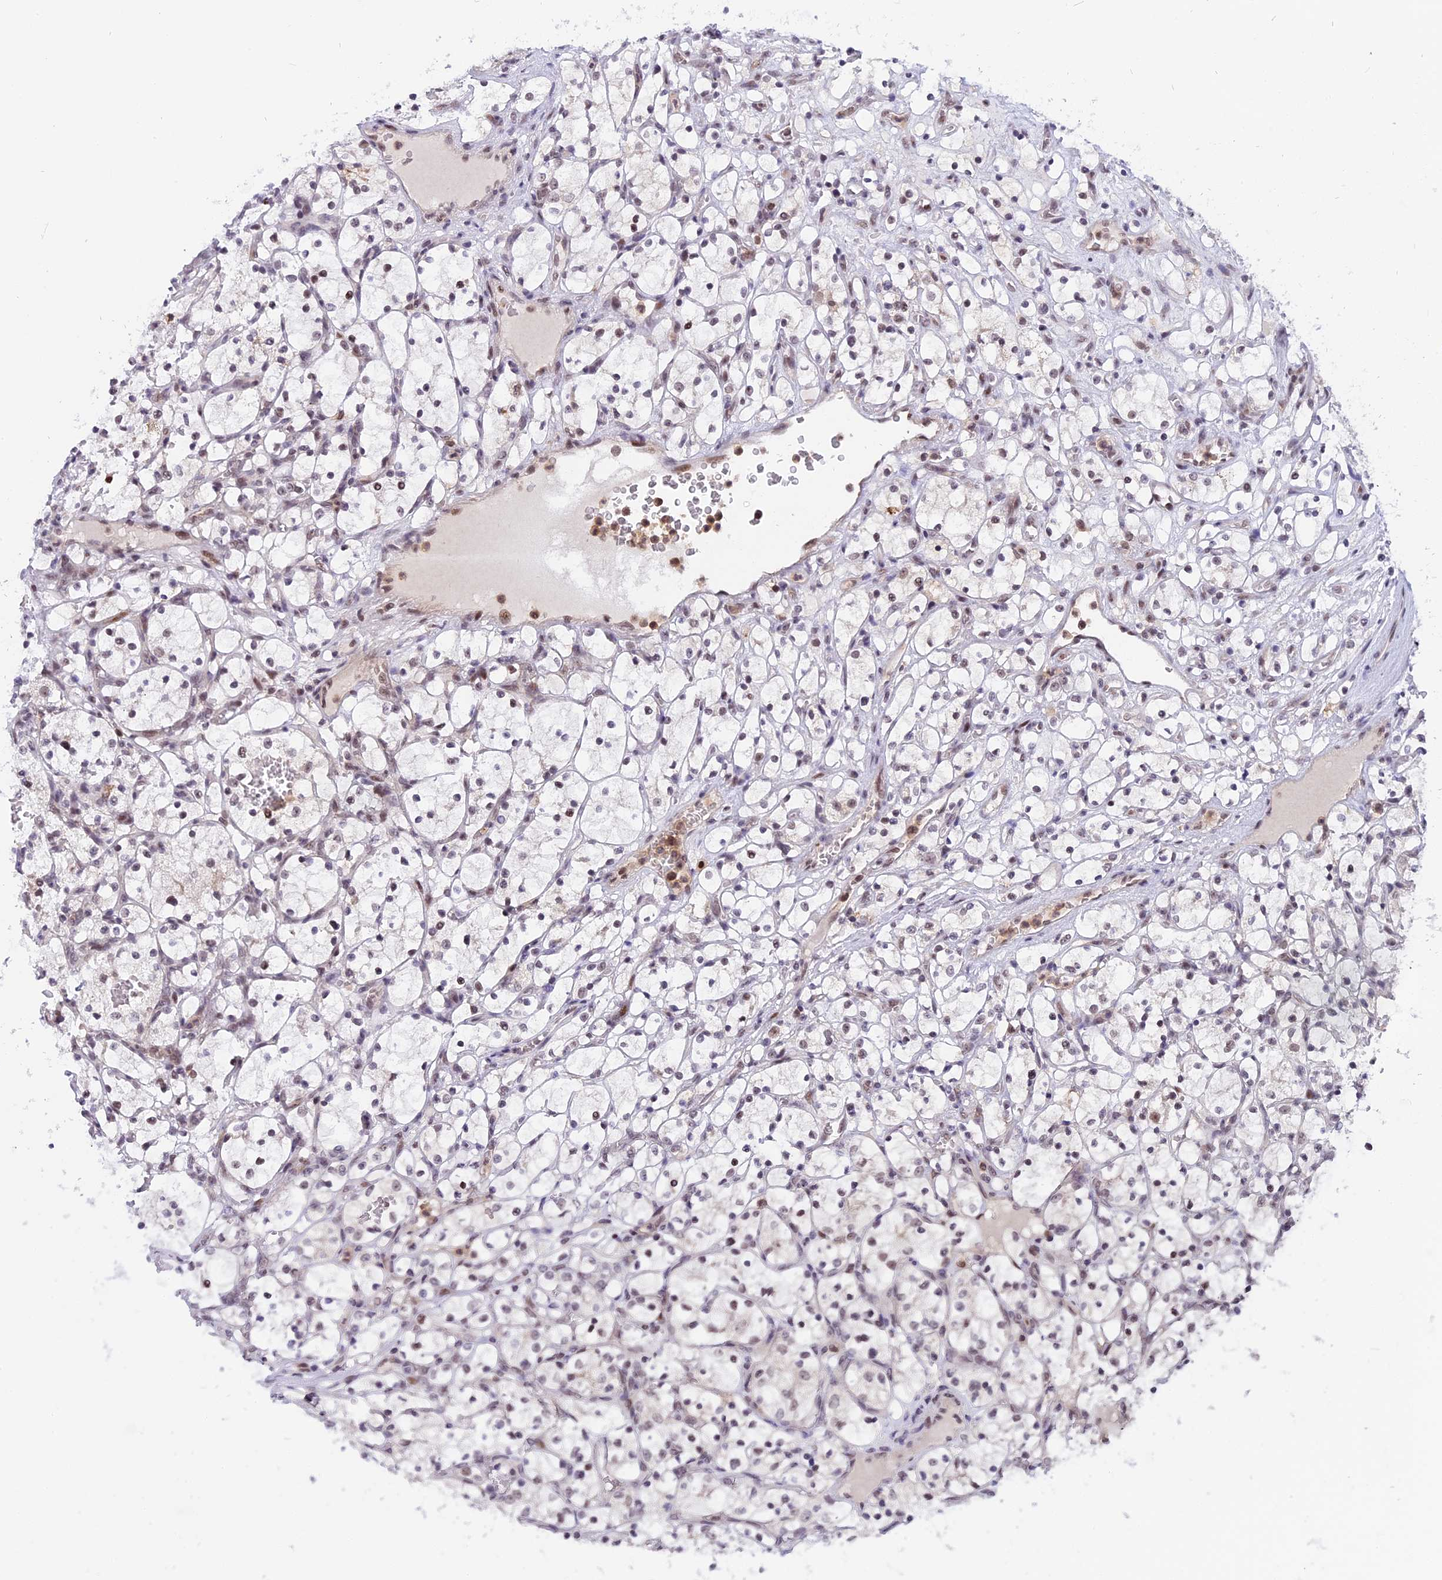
{"staining": {"intensity": "weak", "quantity": "25%-75%", "location": "nuclear"}, "tissue": "renal cancer", "cell_type": "Tumor cells", "image_type": "cancer", "snomed": [{"axis": "morphology", "description": "Adenocarcinoma, NOS"}, {"axis": "topography", "description": "Kidney"}], "caption": "About 25%-75% of tumor cells in human renal cancer display weak nuclear protein expression as visualized by brown immunohistochemical staining.", "gene": "TADA3", "patient": {"sex": "female", "age": 69}}